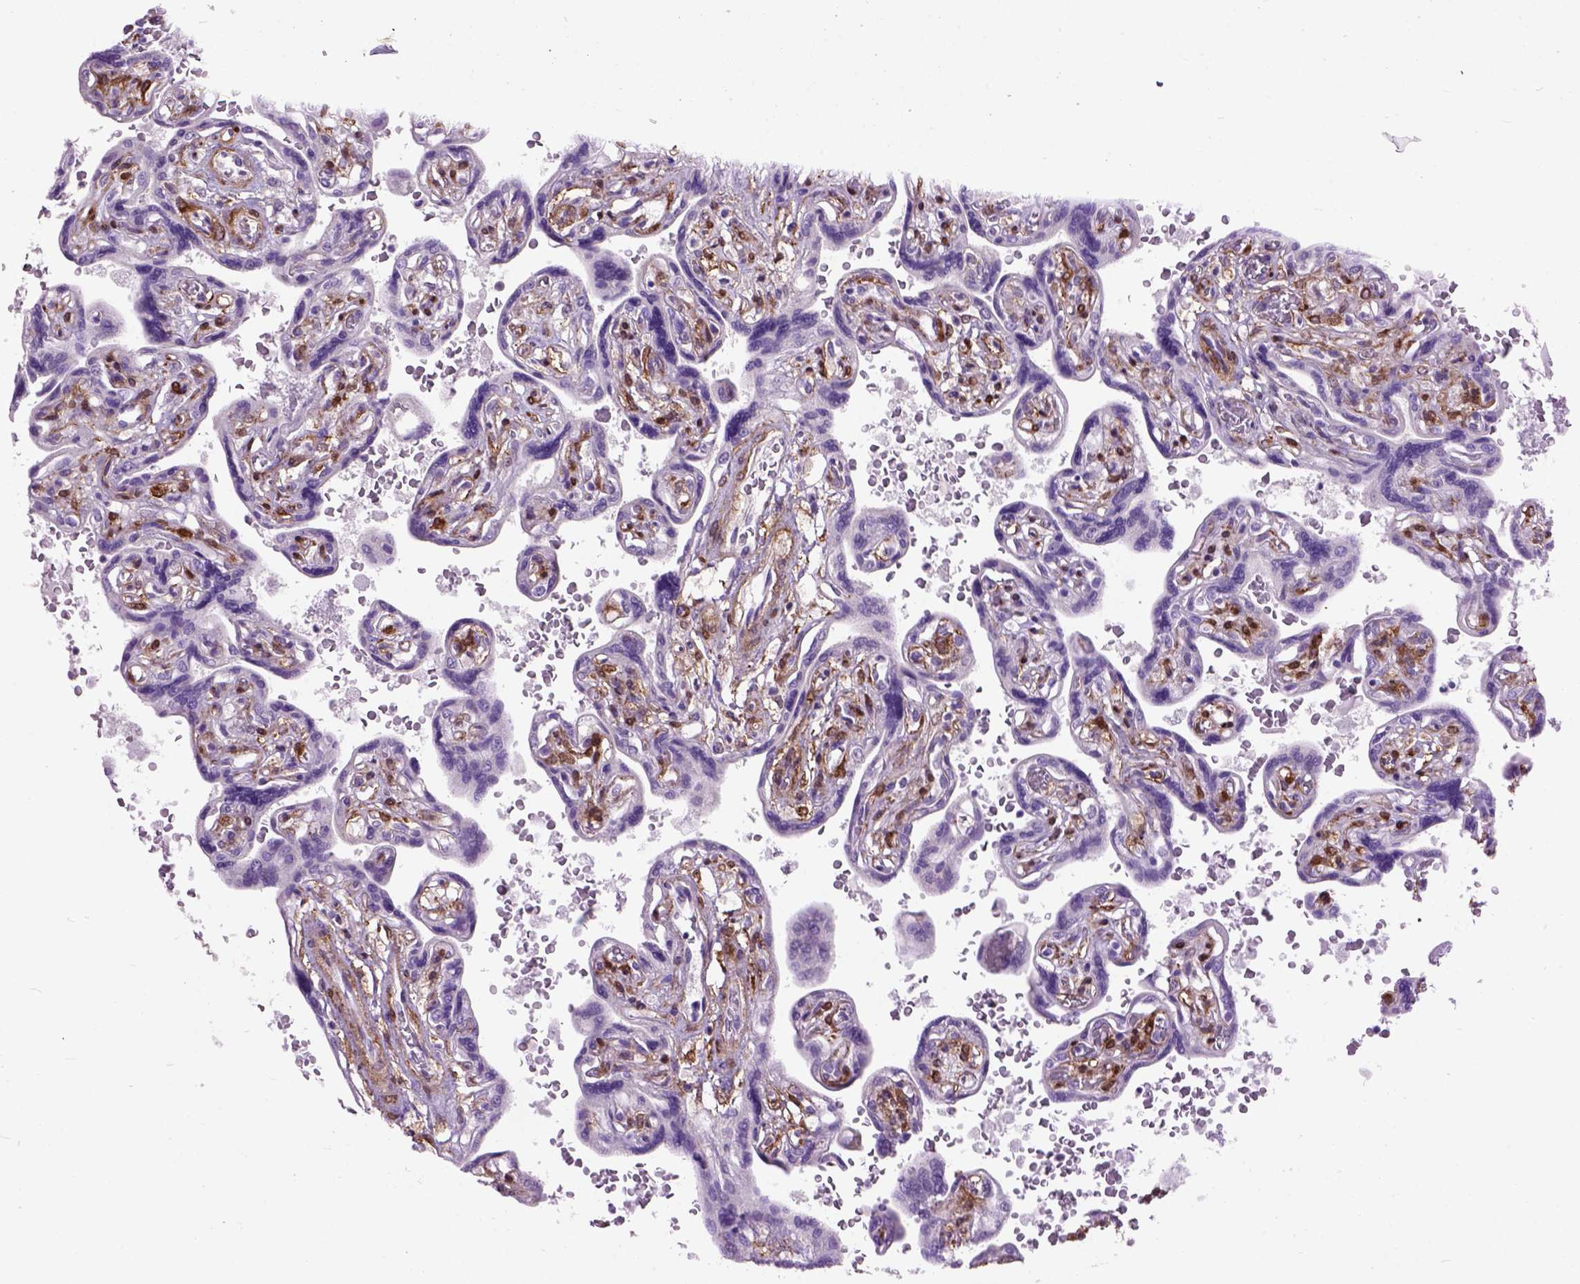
{"staining": {"intensity": "negative", "quantity": "none", "location": "none"}, "tissue": "placenta", "cell_type": "Decidual cells", "image_type": "normal", "snomed": [{"axis": "morphology", "description": "Normal tissue, NOS"}, {"axis": "topography", "description": "Placenta"}], "caption": "This is a photomicrograph of IHC staining of normal placenta, which shows no staining in decidual cells.", "gene": "MAPT", "patient": {"sex": "female", "age": 32}}